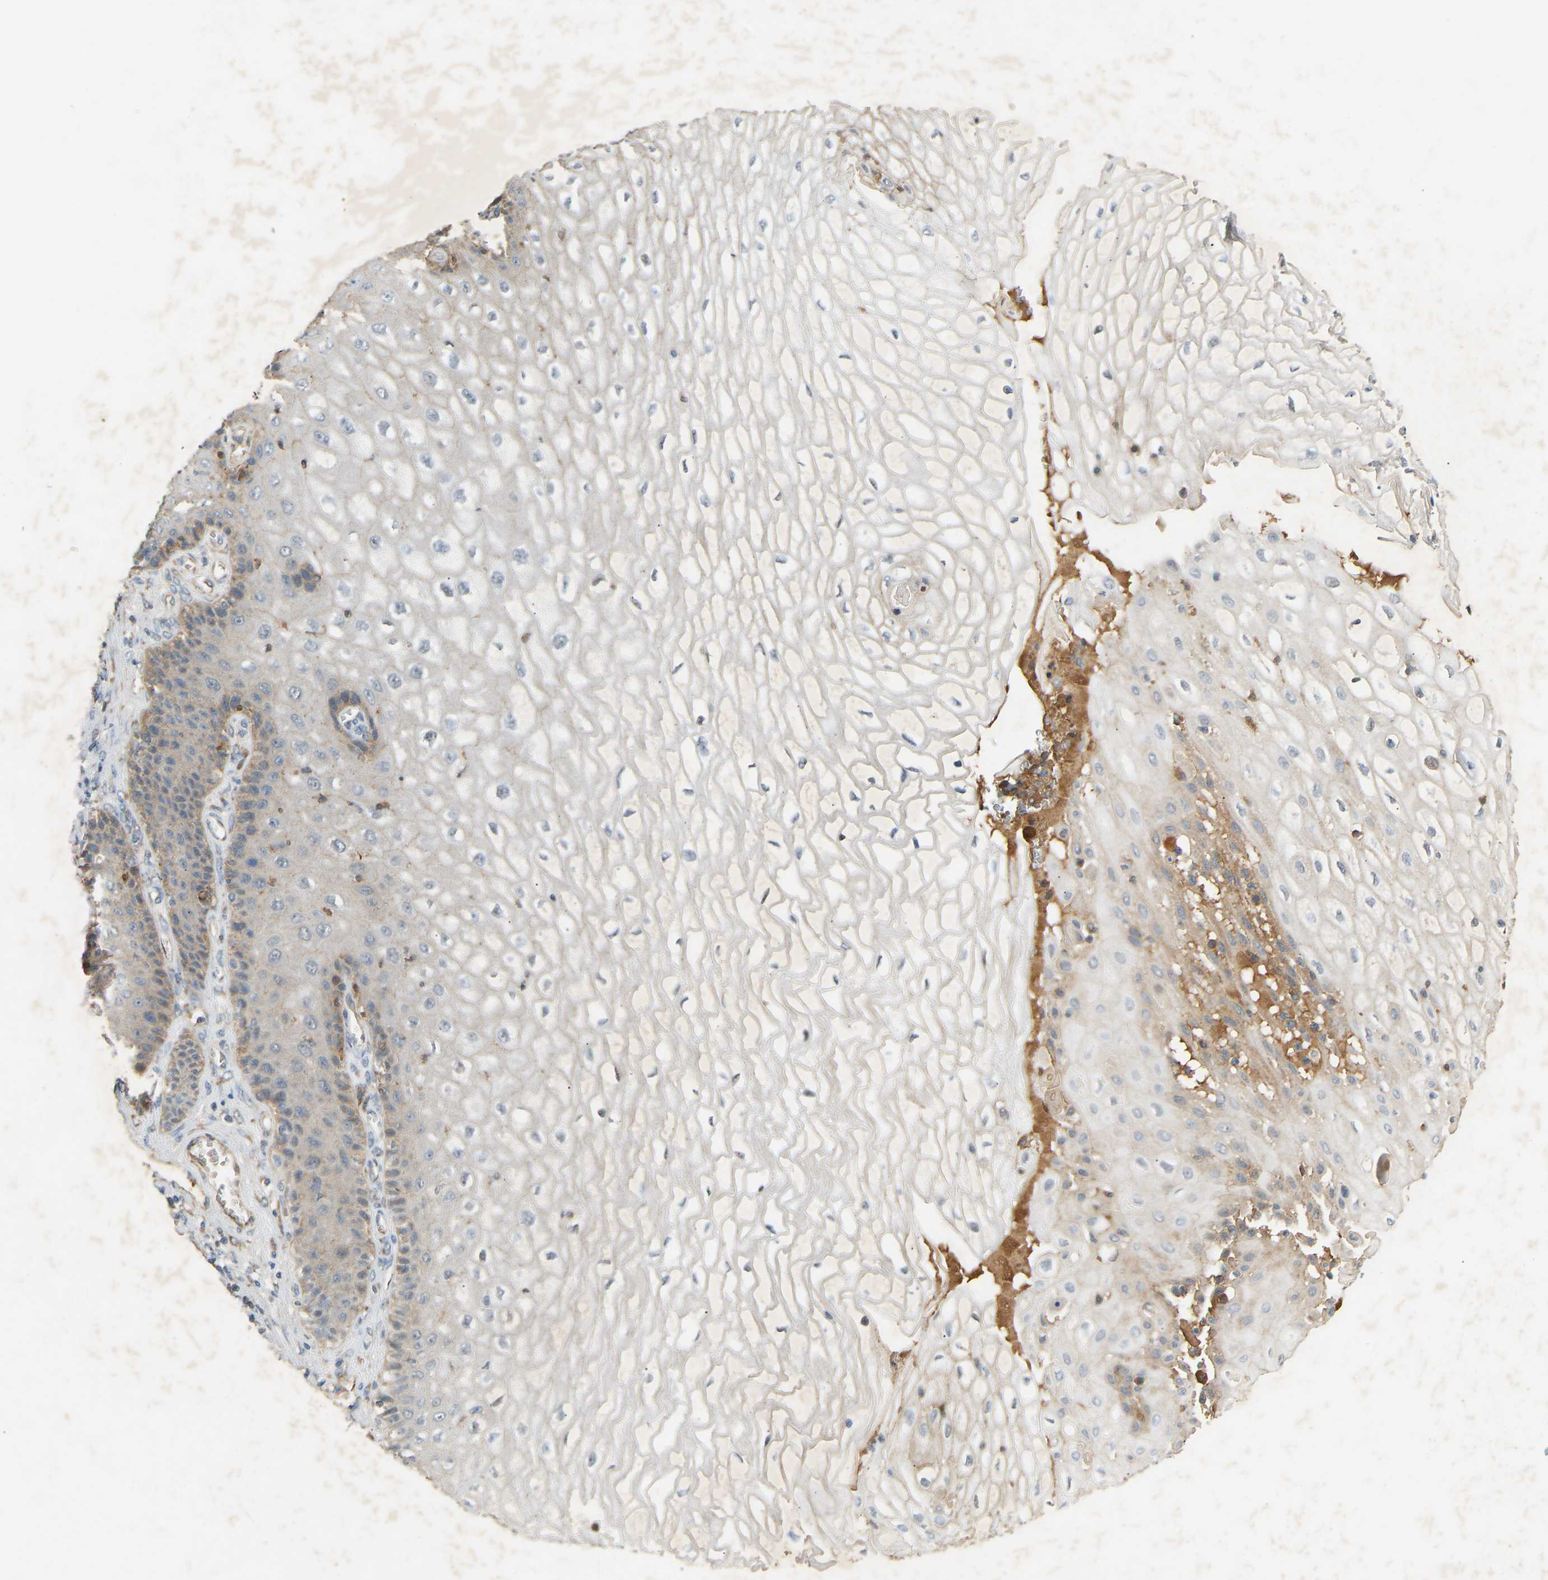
{"staining": {"intensity": "negative", "quantity": "none", "location": "none"}, "tissue": "cervical cancer", "cell_type": "Tumor cells", "image_type": "cancer", "snomed": [{"axis": "morphology", "description": "Adenocarcinoma, NOS"}, {"axis": "topography", "description": "Cervix"}], "caption": "This is an immunohistochemistry micrograph of human cervical cancer (adenocarcinoma). There is no positivity in tumor cells.", "gene": "PTCD1", "patient": {"sex": "female", "age": 44}}